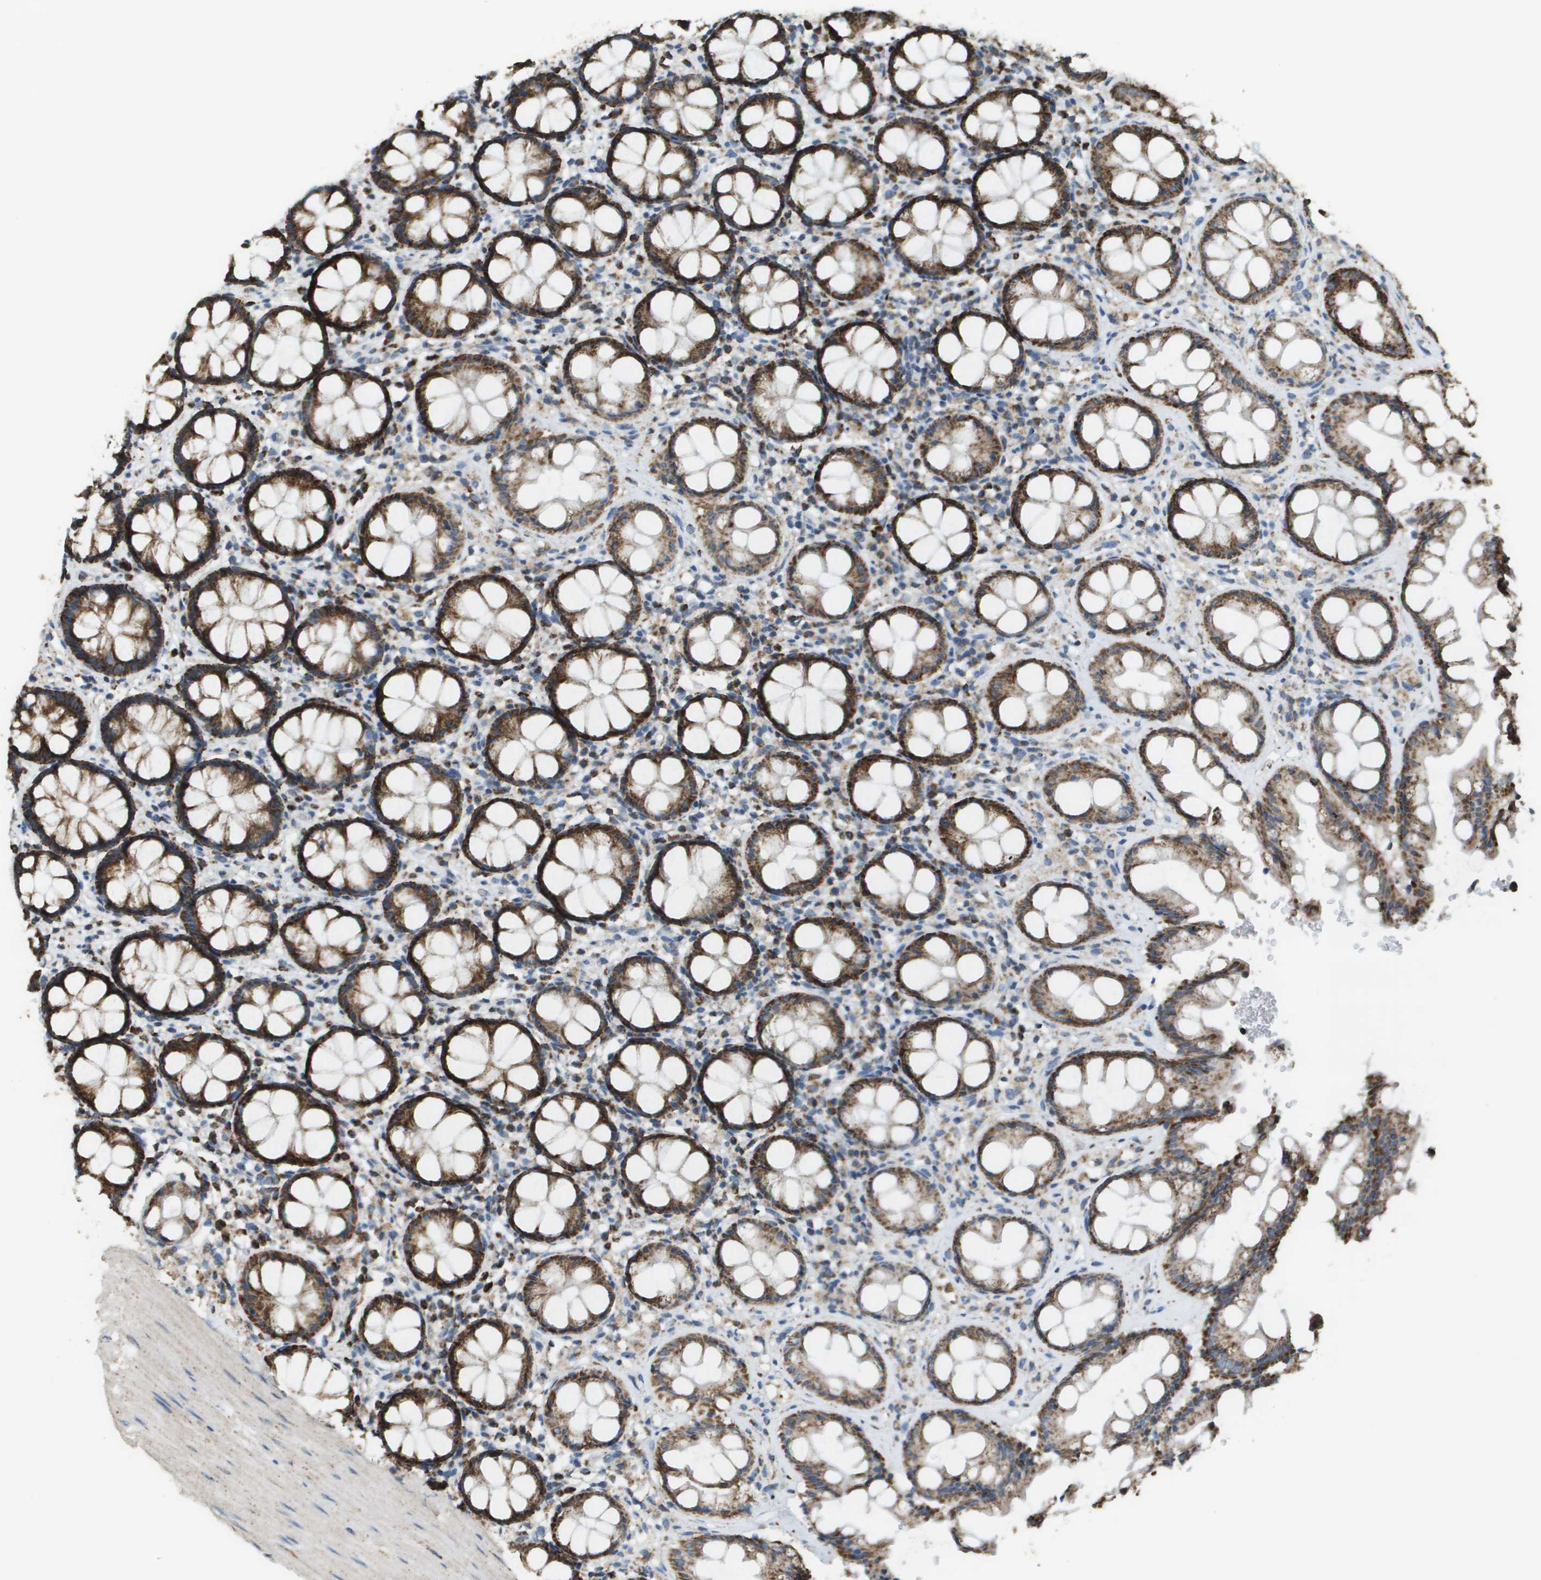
{"staining": {"intensity": "strong", "quantity": ">75%", "location": "cytoplasmic/membranous"}, "tissue": "rectum", "cell_type": "Glandular cells", "image_type": "normal", "snomed": [{"axis": "morphology", "description": "Normal tissue, NOS"}, {"axis": "topography", "description": "Rectum"}], "caption": "A brown stain highlights strong cytoplasmic/membranous expression of a protein in glandular cells of benign rectum.", "gene": "FH", "patient": {"sex": "male", "age": 64}}